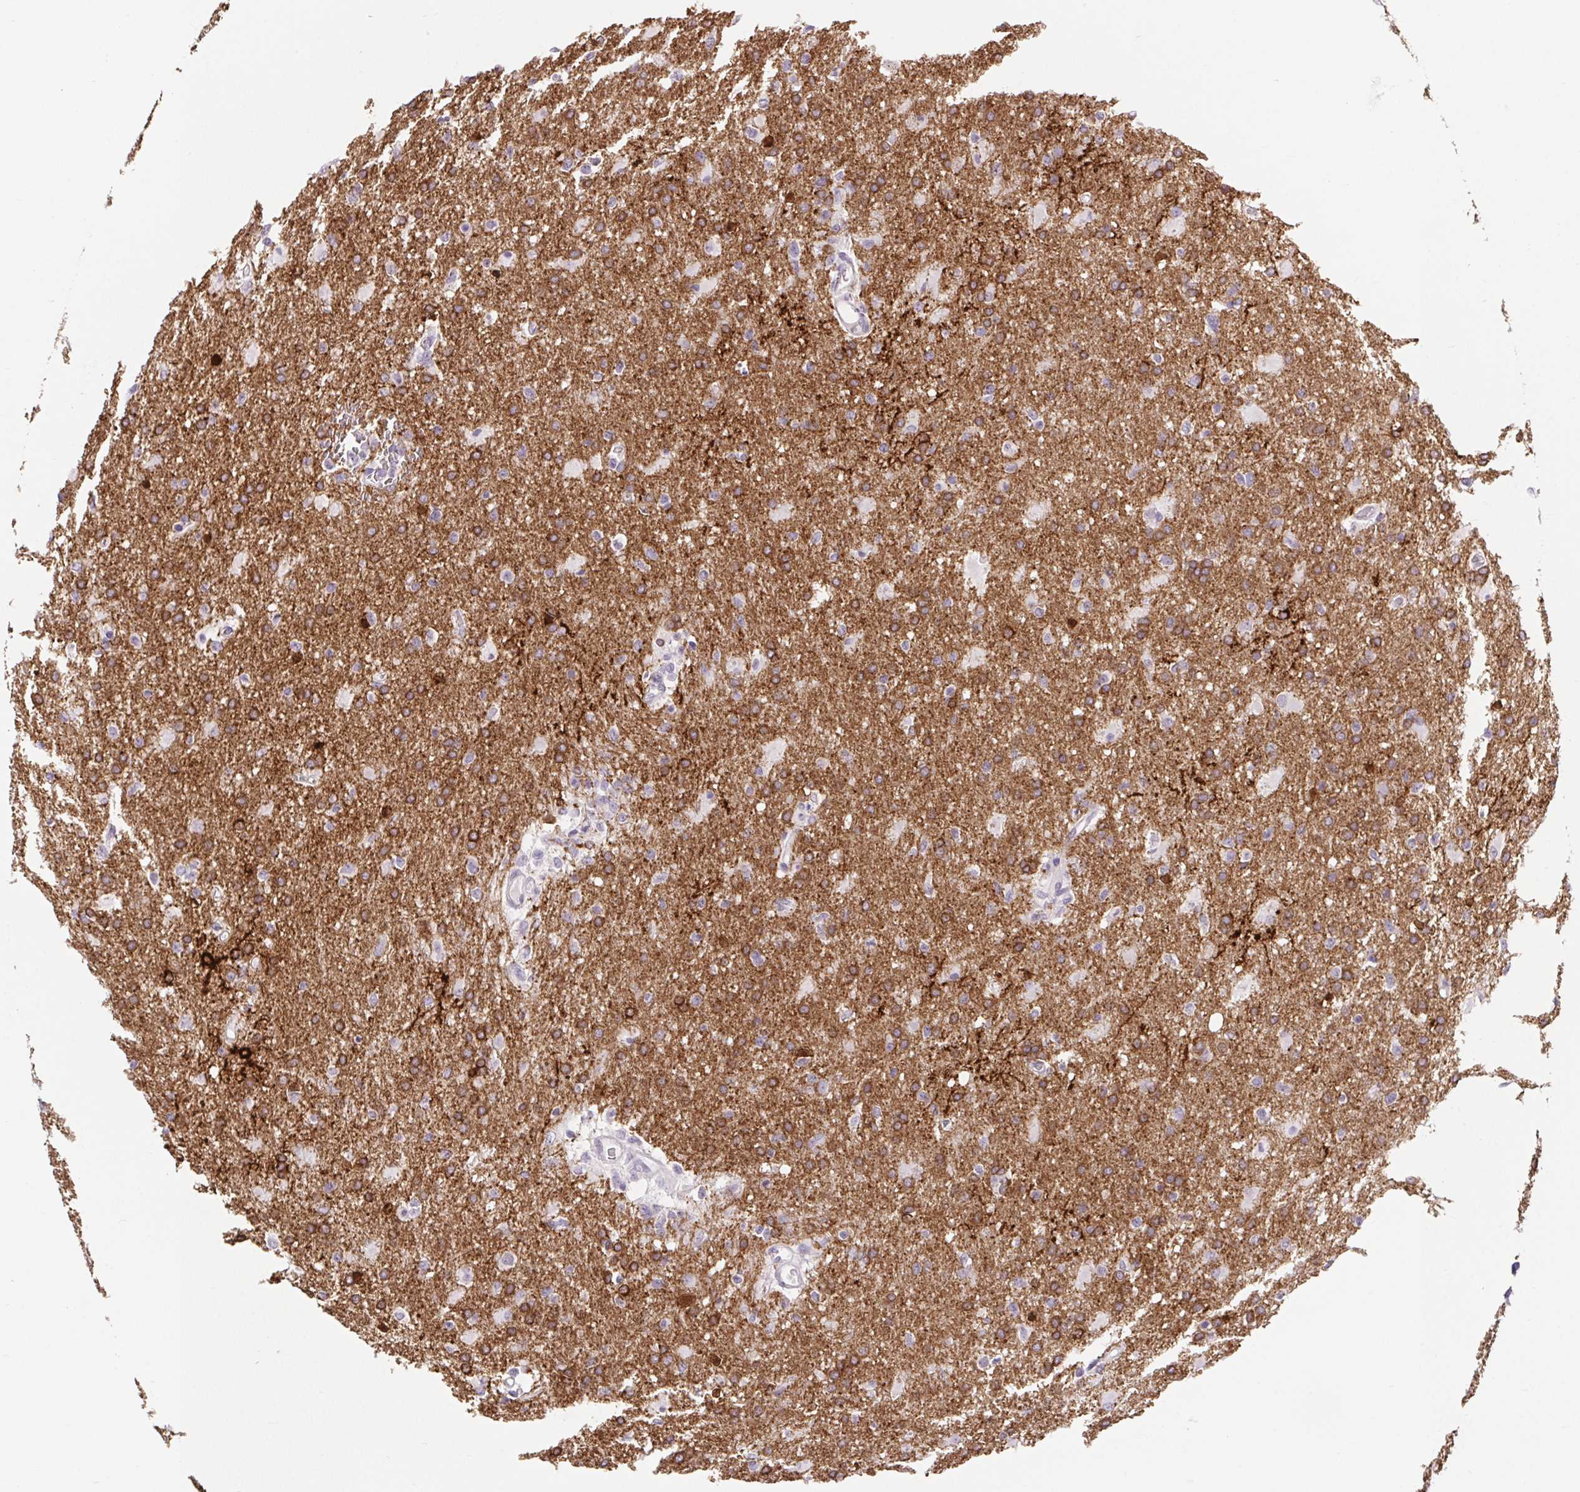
{"staining": {"intensity": "moderate", "quantity": "<25%", "location": "cytoplasmic/membranous"}, "tissue": "glioma", "cell_type": "Tumor cells", "image_type": "cancer", "snomed": [{"axis": "morphology", "description": "Glioma, malignant, High grade"}, {"axis": "topography", "description": "Brain"}], "caption": "Human glioma stained for a protein (brown) demonstrates moderate cytoplasmic/membranous positive expression in about <25% of tumor cells.", "gene": "BCAS1", "patient": {"sex": "male", "age": 68}}